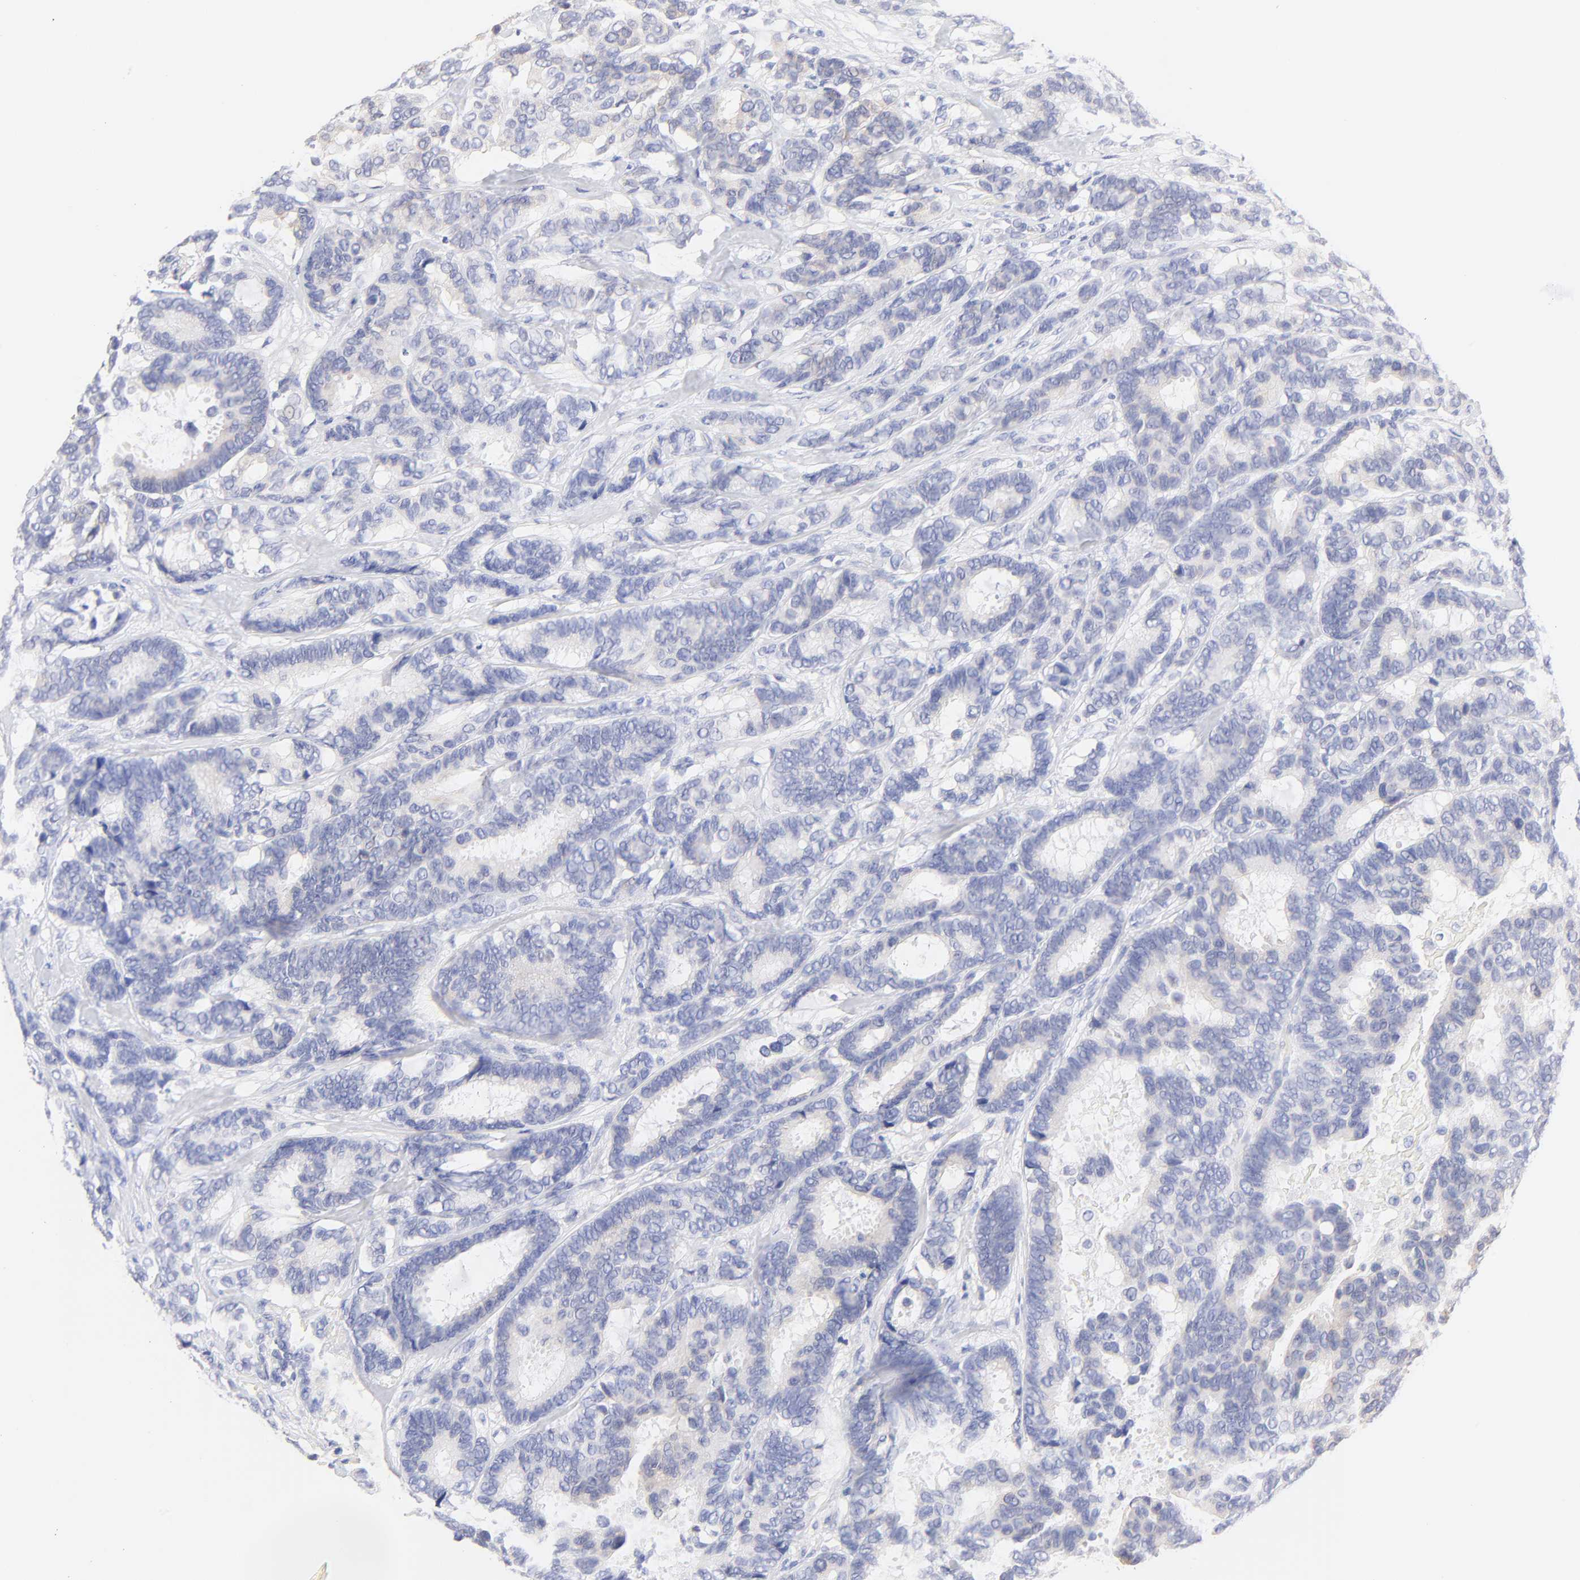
{"staining": {"intensity": "negative", "quantity": "none", "location": "none"}, "tissue": "breast cancer", "cell_type": "Tumor cells", "image_type": "cancer", "snomed": [{"axis": "morphology", "description": "Duct carcinoma"}, {"axis": "topography", "description": "Breast"}], "caption": "The micrograph exhibits no staining of tumor cells in breast cancer. Nuclei are stained in blue.", "gene": "EBP", "patient": {"sex": "female", "age": 87}}